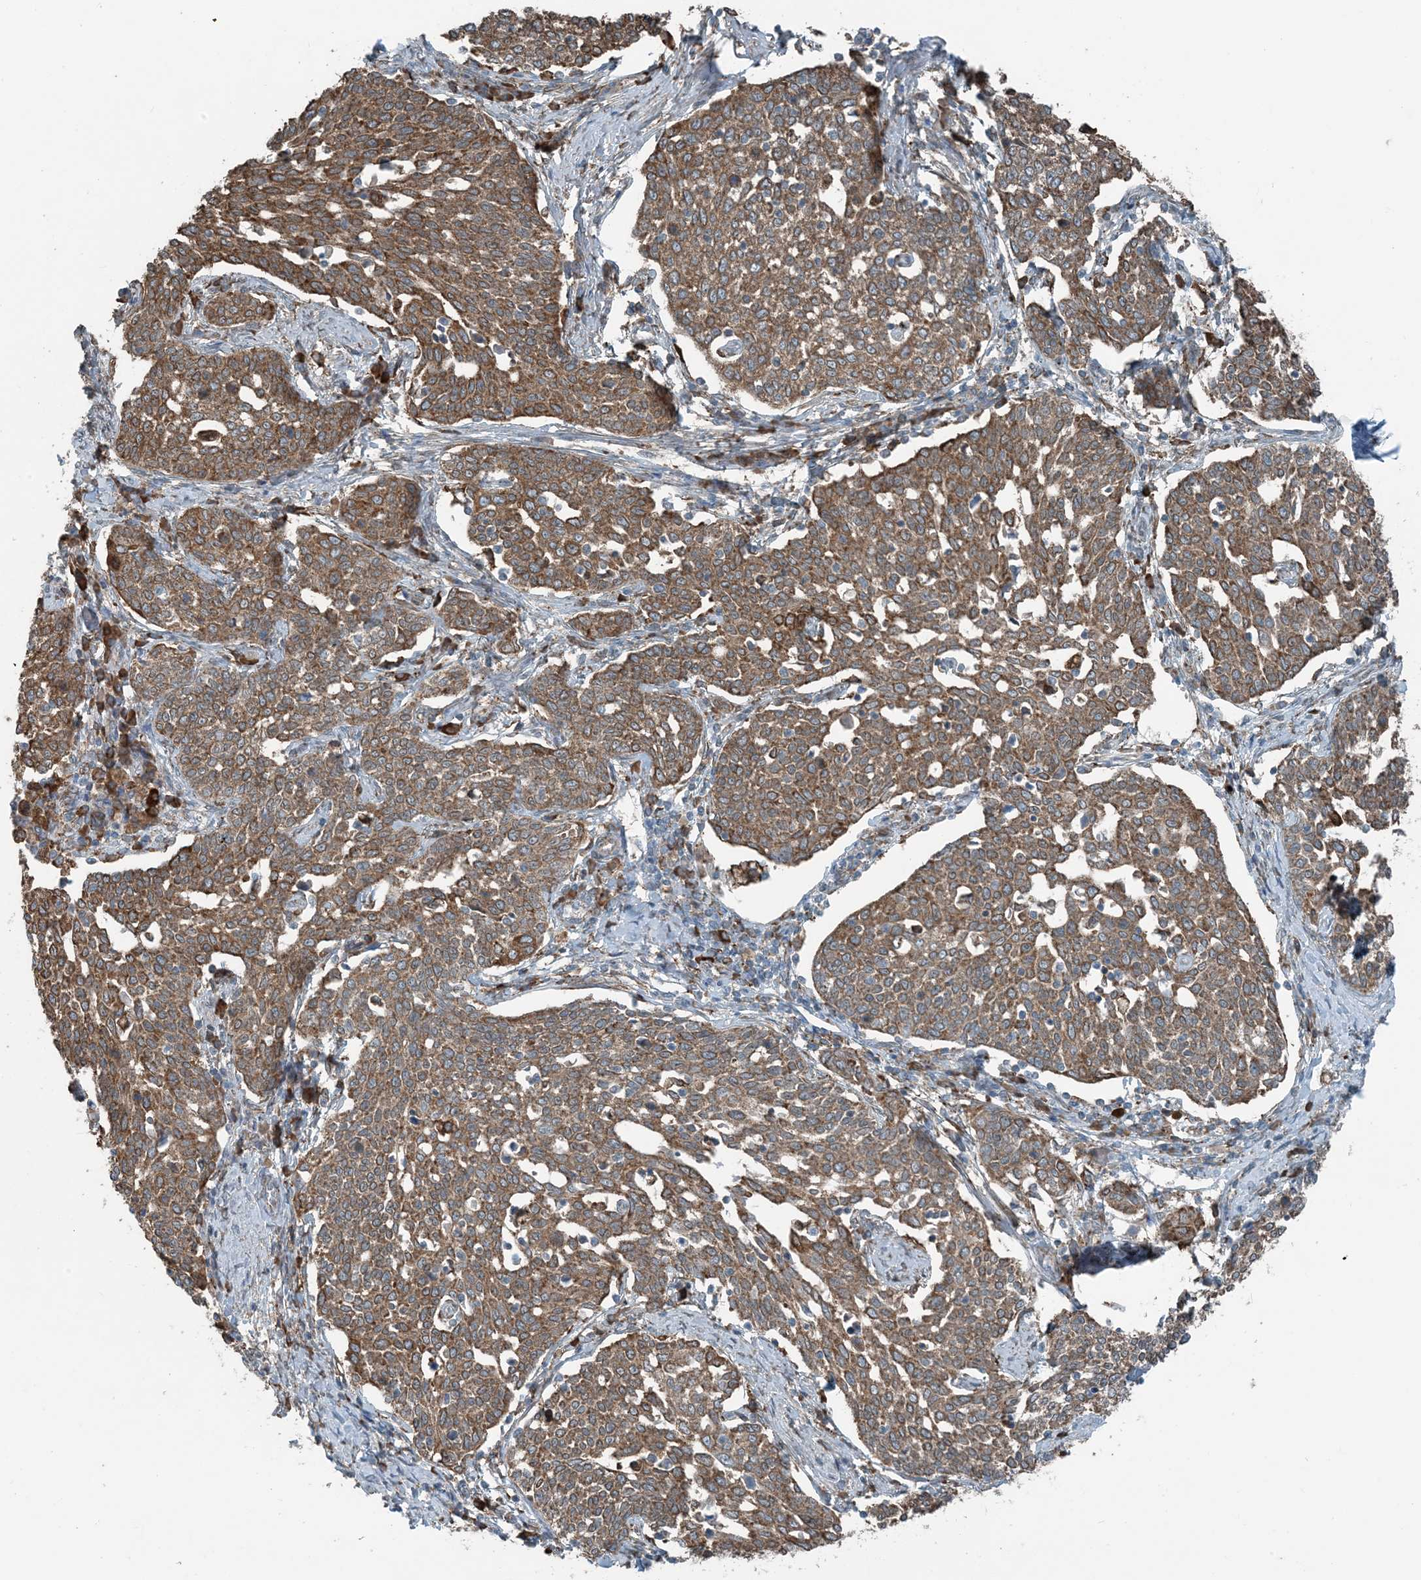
{"staining": {"intensity": "moderate", "quantity": ">75%", "location": "cytoplasmic/membranous"}, "tissue": "cervical cancer", "cell_type": "Tumor cells", "image_type": "cancer", "snomed": [{"axis": "morphology", "description": "Squamous cell carcinoma, NOS"}, {"axis": "topography", "description": "Cervix"}], "caption": "The image displays staining of cervical squamous cell carcinoma, revealing moderate cytoplasmic/membranous protein expression (brown color) within tumor cells. (DAB (3,3'-diaminobenzidine) = brown stain, brightfield microscopy at high magnification).", "gene": "CERKL", "patient": {"sex": "female", "age": 34}}